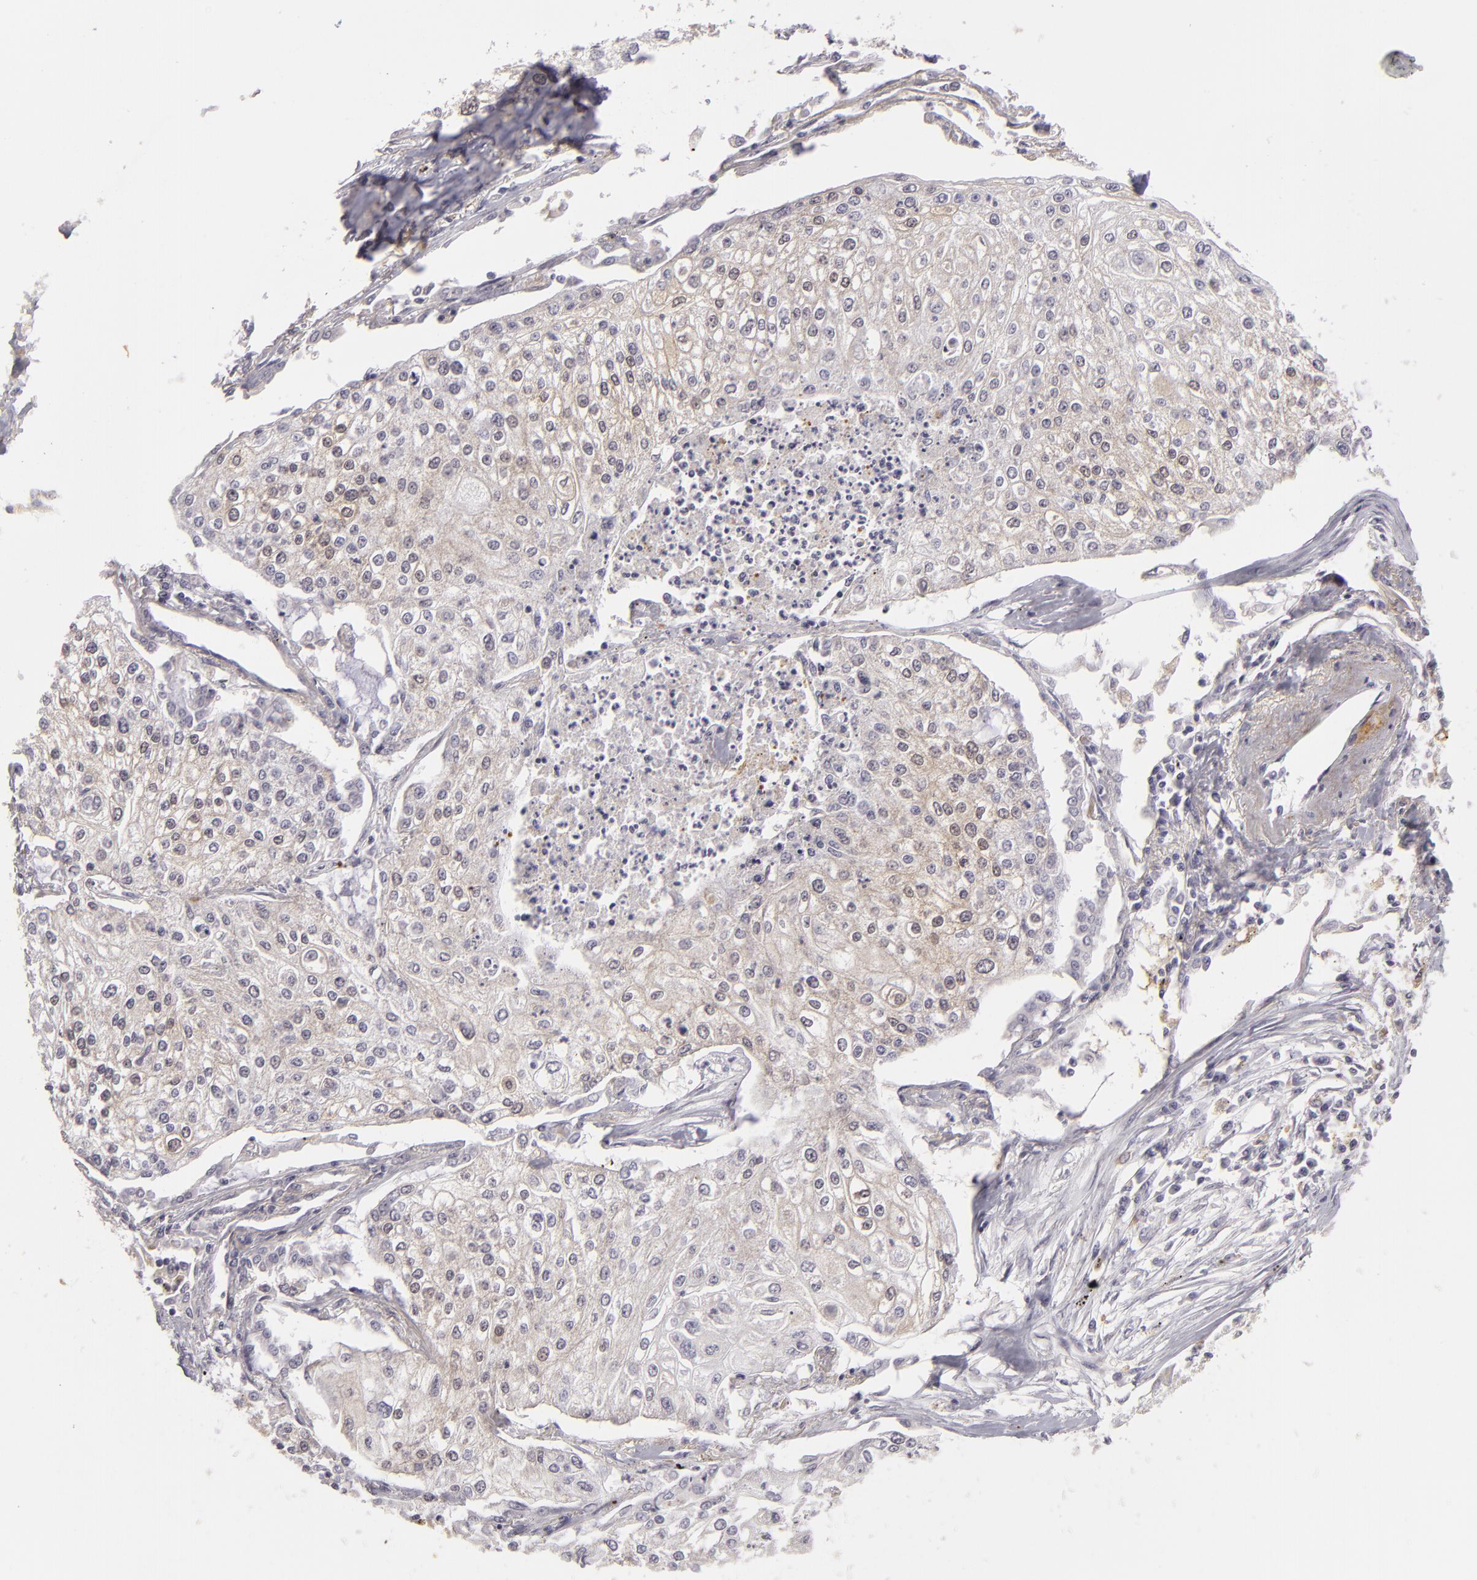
{"staining": {"intensity": "negative", "quantity": "none", "location": "none"}, "tissue": "lung cancer", "cell_type": "Tumor cells", "image_type": "cancer", "snomed": [{"axis": "morphology", "description": "Squamous cell carcinoma, NOS"}, {"axis": "topography", "description": "Lung"}], "caption": "High power microscopy photomicrograph of an immunohistochemistry (IHC) histopathology image of lung cancer (squamous cell carcinoma), revealing no significant expression in tumor cells. (Immunohistochemistry (ihc), brightfield microscopy, high magnification).", "gene": "EFS", "patient": {"sex": "male", "age": 75}}